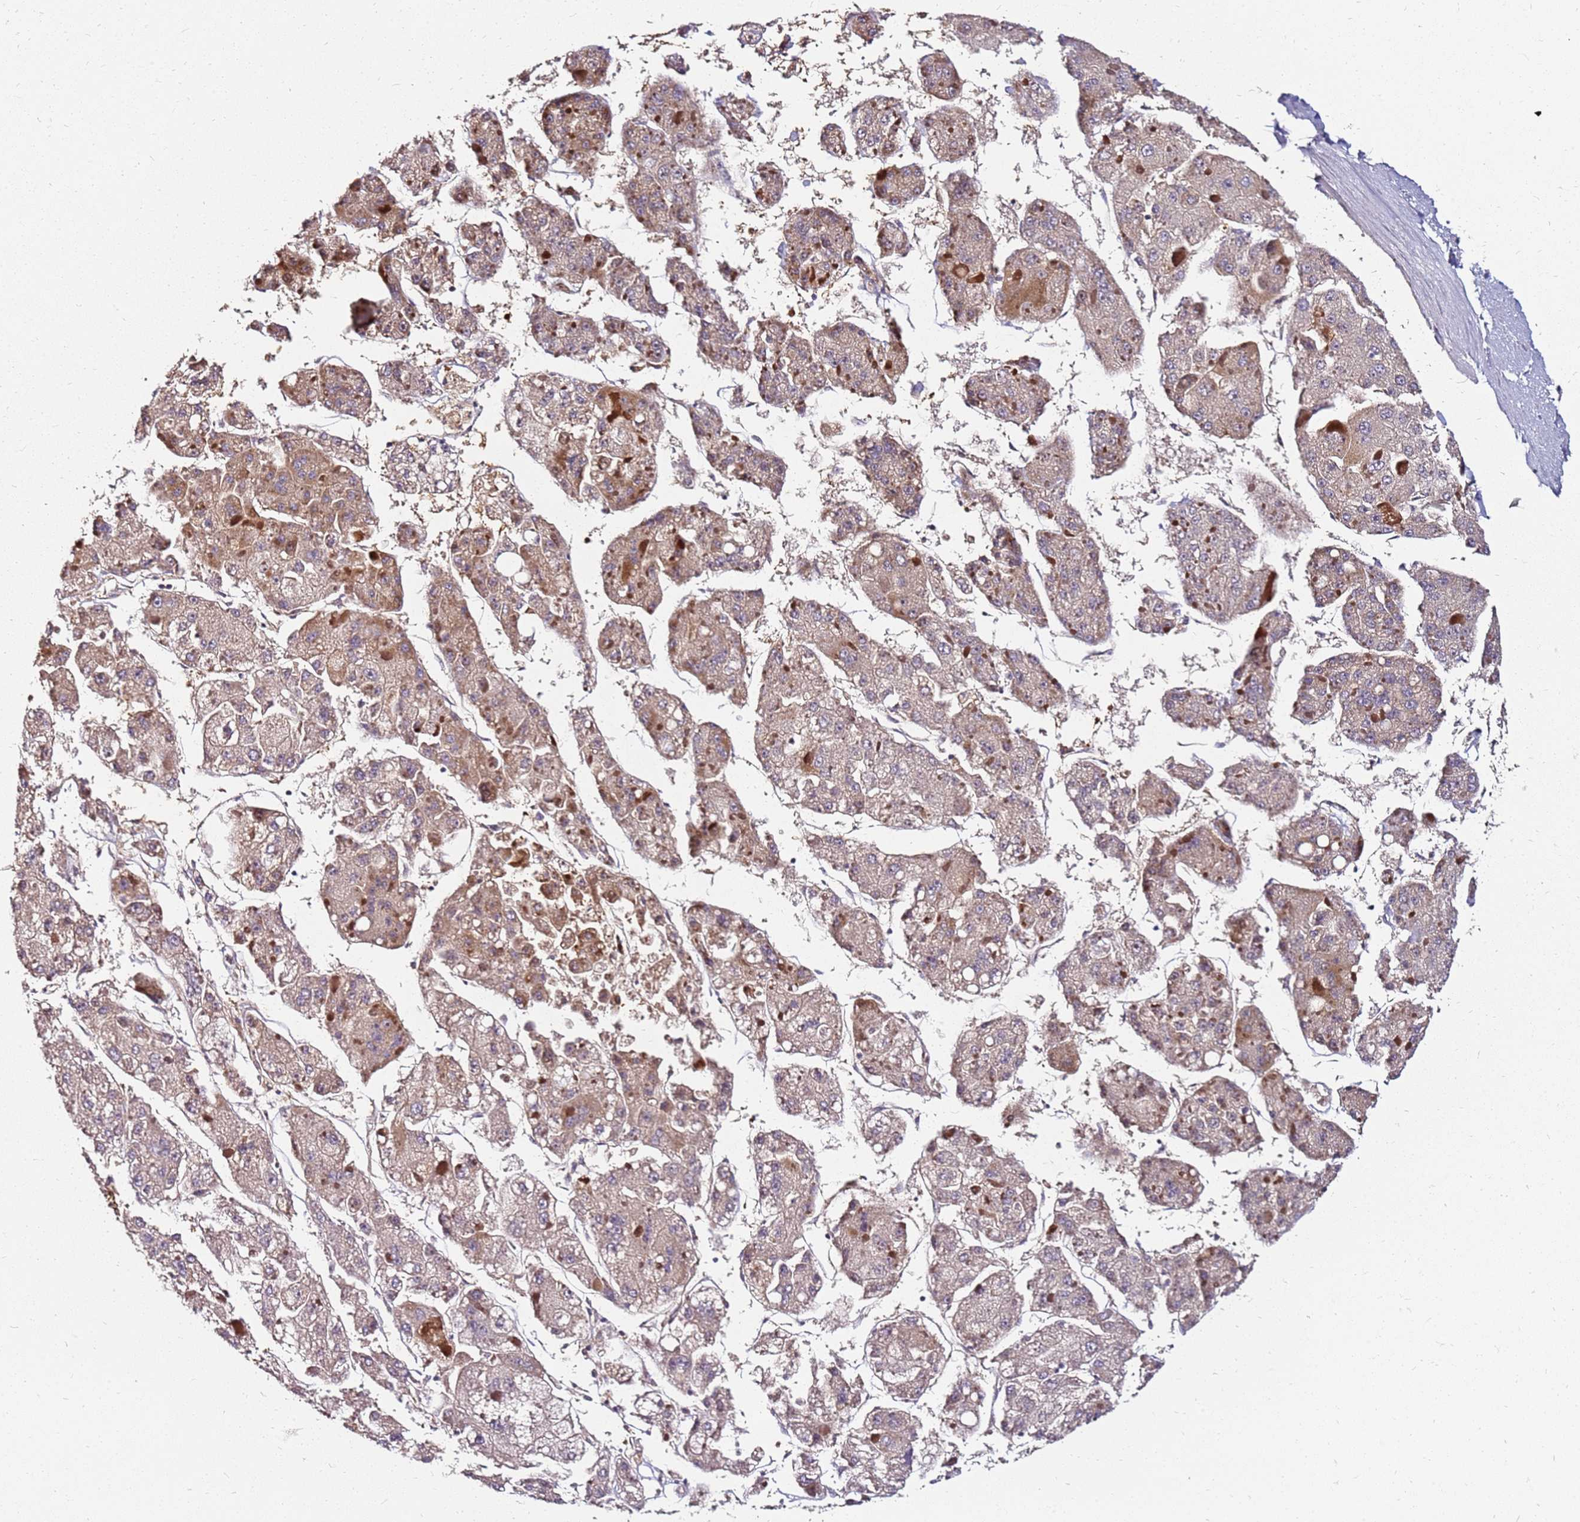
{"staining": {"intensity": "weak", "quantity": ">75%", "location": "cytoplasmic/membranous"}, "tissue": "liver cancer", "cell_type": "Tumor cells", "image_type": "cancer", "snomed": [{"axis": "morphology", "description": "Carcinoma, Hepatocellular, NOS"}, {"axis": "topography", "description": "Liver"}], "caption": "Immunohistochemistry (IHC) histopathology image of neoplastic tissue: liver cancer (hepatocellular carcinoma) stained using immunohistochemistry (IHC) reveals low levels of weak protein expression localized specifically in the cytoplasmic/membranous of tumor cells, appearing as a cytoplasmic/membranous brown color.", "gene": "RNF11", "patient": {"sex": "female", "age": 73}}